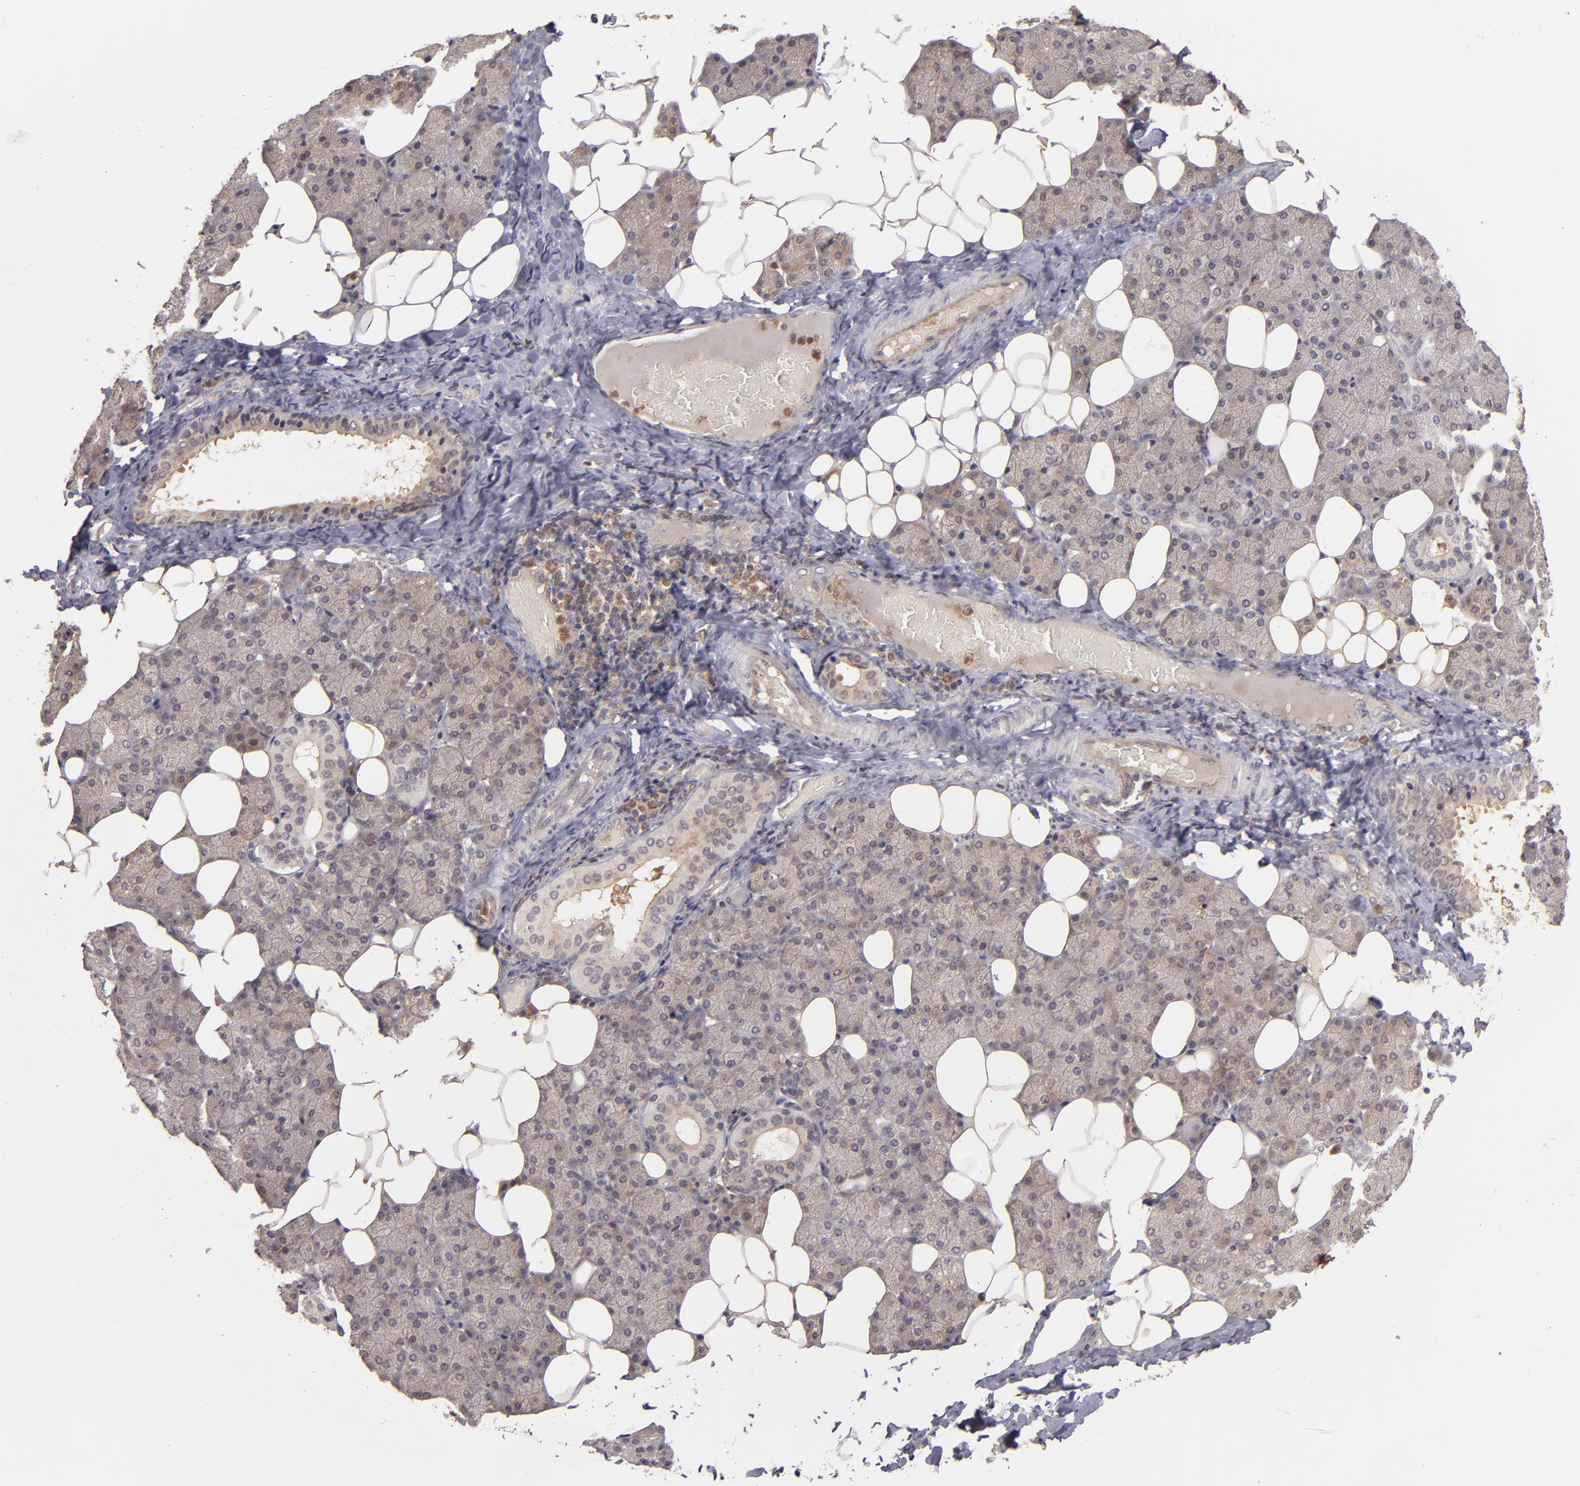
{"staining": {"intensity": "moderate", "quantity": ">75%", "location": "cytoplasmic/membranous"}, "tissue": "salivary gland", "cell_type": "Glandular cells", "image_type": "normal", "snomed": [{"axis": "morphology", "description": "Normal tissue, NOS"}, {"axis": "topography", "description": "Lymph node"}, {"axis": "topography", "description": "Salivary gland"}], "caption": "A photomicrograph of salivary gland stained for a protein demonstrates moderate cytoplasmic/membranous brown staining in glandular cells.", "gene": "PRKCD", "patient": {"sex": "male", "age": 8}}